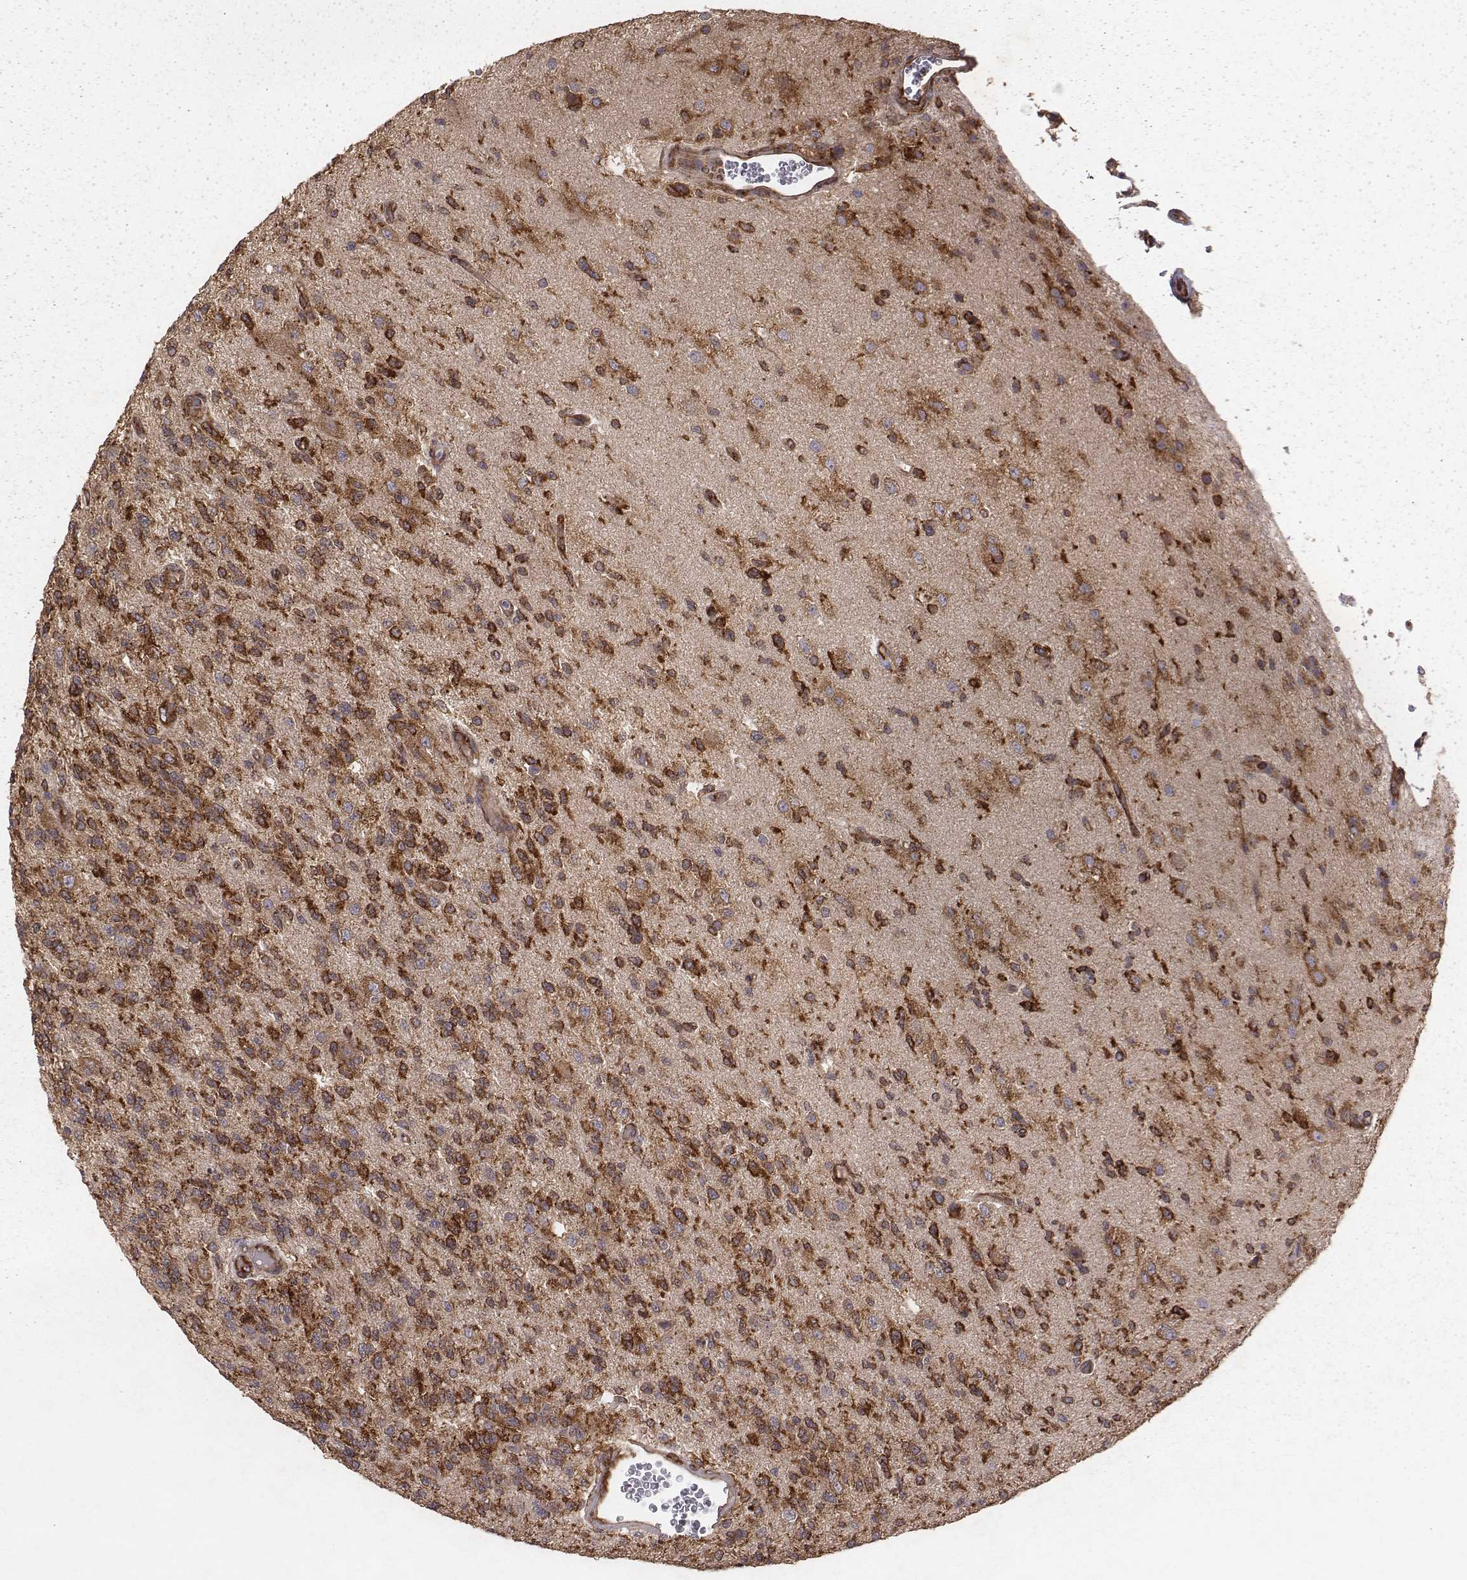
{"staining": {"intensity": "strong", "quantity": ">75%", "location": "cytoplasmic/membranous"}, "tissue": "glioma", "cell_type": "Tumor cells", "image_type": "cancer", "snomed": [{"axis": "morphology", "description": "Glioma, malignant, High grade"}, {"axis": "topography", "description": "Brain"}], "caption": "DAB immunohistochemical staining of malignant high-grade glioma exhibits strong cytoplasmic/membranous protein positivity in approximately >75% of tumor cells. (DAB (3,3'-diaminobenzidine) IHC with brightfield microscopy, high magnification).", "gene": "TXLNA", "patient": {"sex": "male", "age": 56}}